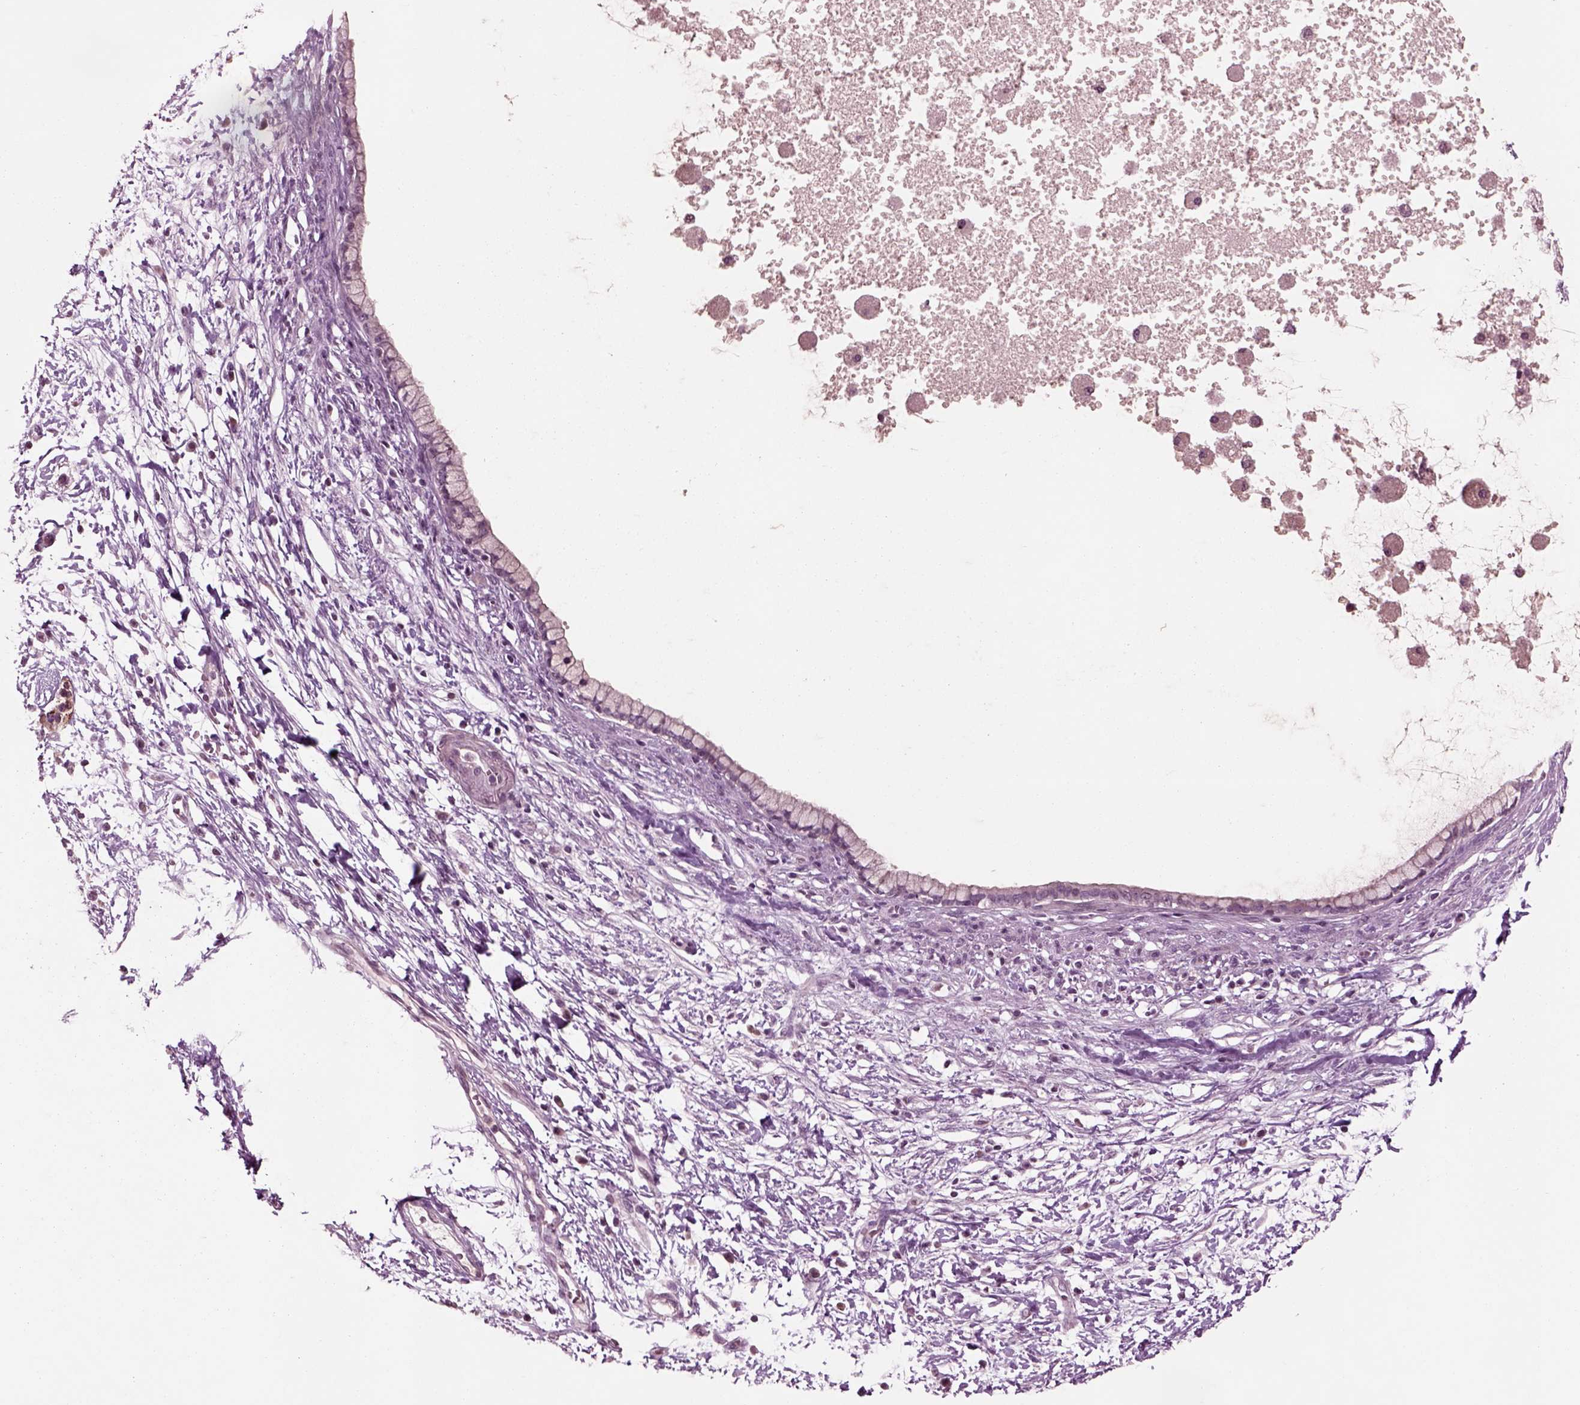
{"staining": {"intensity": "negative", "quantity": "none", "location": "none"}, "tissue": "pancreatic cancer", "cell_type": "Tumor cells", "image_type": "cancer", "snomed": [{"axis": "morphology", "description": "Adenocarcinoma, NOS"}, {"axis": "topography", "description": "Pancreas"}], "caption": "Immunohistochemistry of pancreatic adenocarcinoma exhibits no expression in tumor cells.", "gene": "CHGB", "patient": {"sex": "female", "age": 72}}